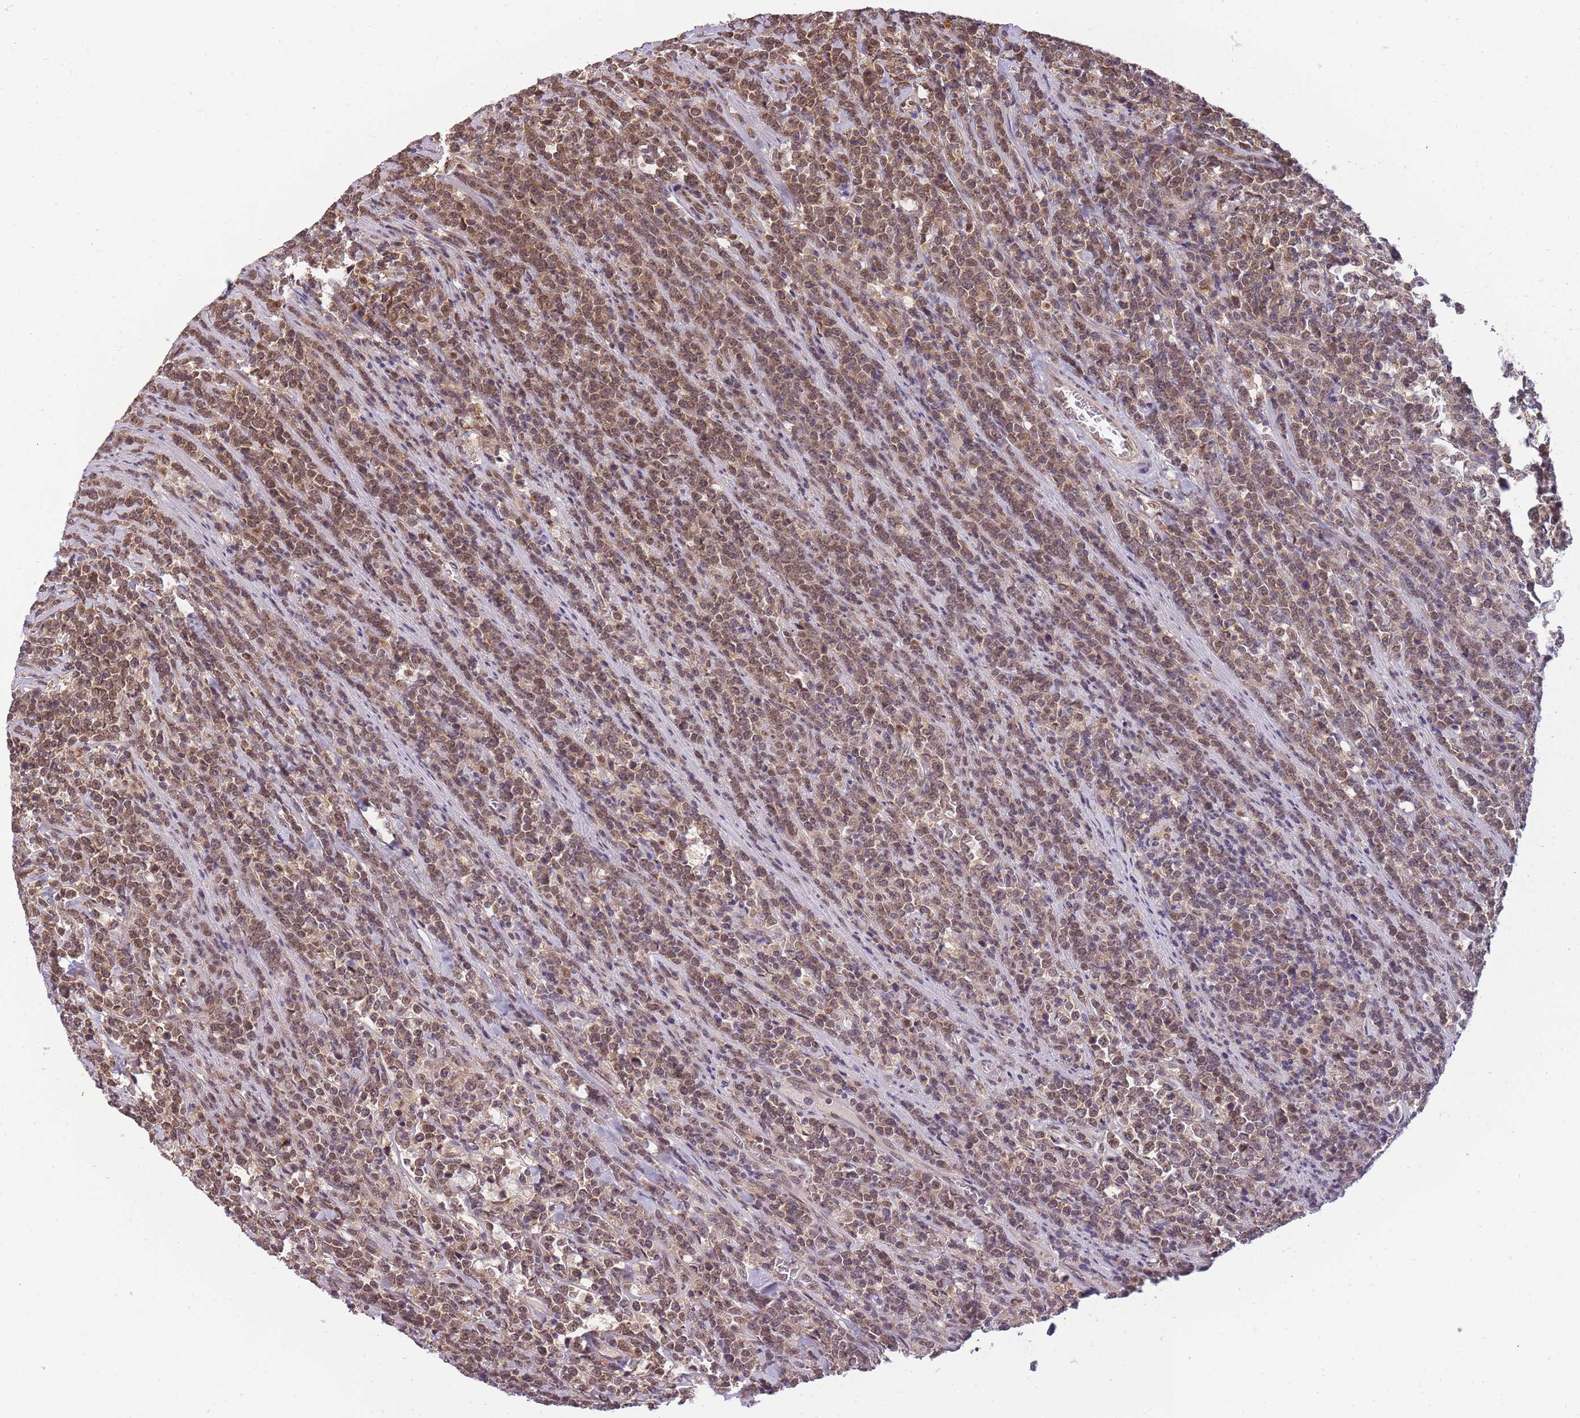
{"staining": {"intensity": "moderate", "quantity": ">75%", "location": "cytoplasmic/membranous,nuclear"}, "tissue": "lymphoma", "cell_type": "Tumor cells", "image_type": "cancer", "snomed": [{"axis": "morphology", "description": "Malignant lymphoma, non-Hodgkin's type, High grade"}, {"axis": "topography", "description": "Small intestine"}], "caption": "Immunohistochemical staining of human high-grade malignant lymphoma, non-Hodgkin's type reveals moderate cytoplasmic/membranous and nuclear protein staining in about >75% of tumor cells. The staining was performed using DAB (3,3'-diaminobenzidine), with brown indicating positive protein expression. Nuclei are stained blue with hematoxylin.", "gene": "CDIP1", "patient": {"sex": "male", "age": 8}}